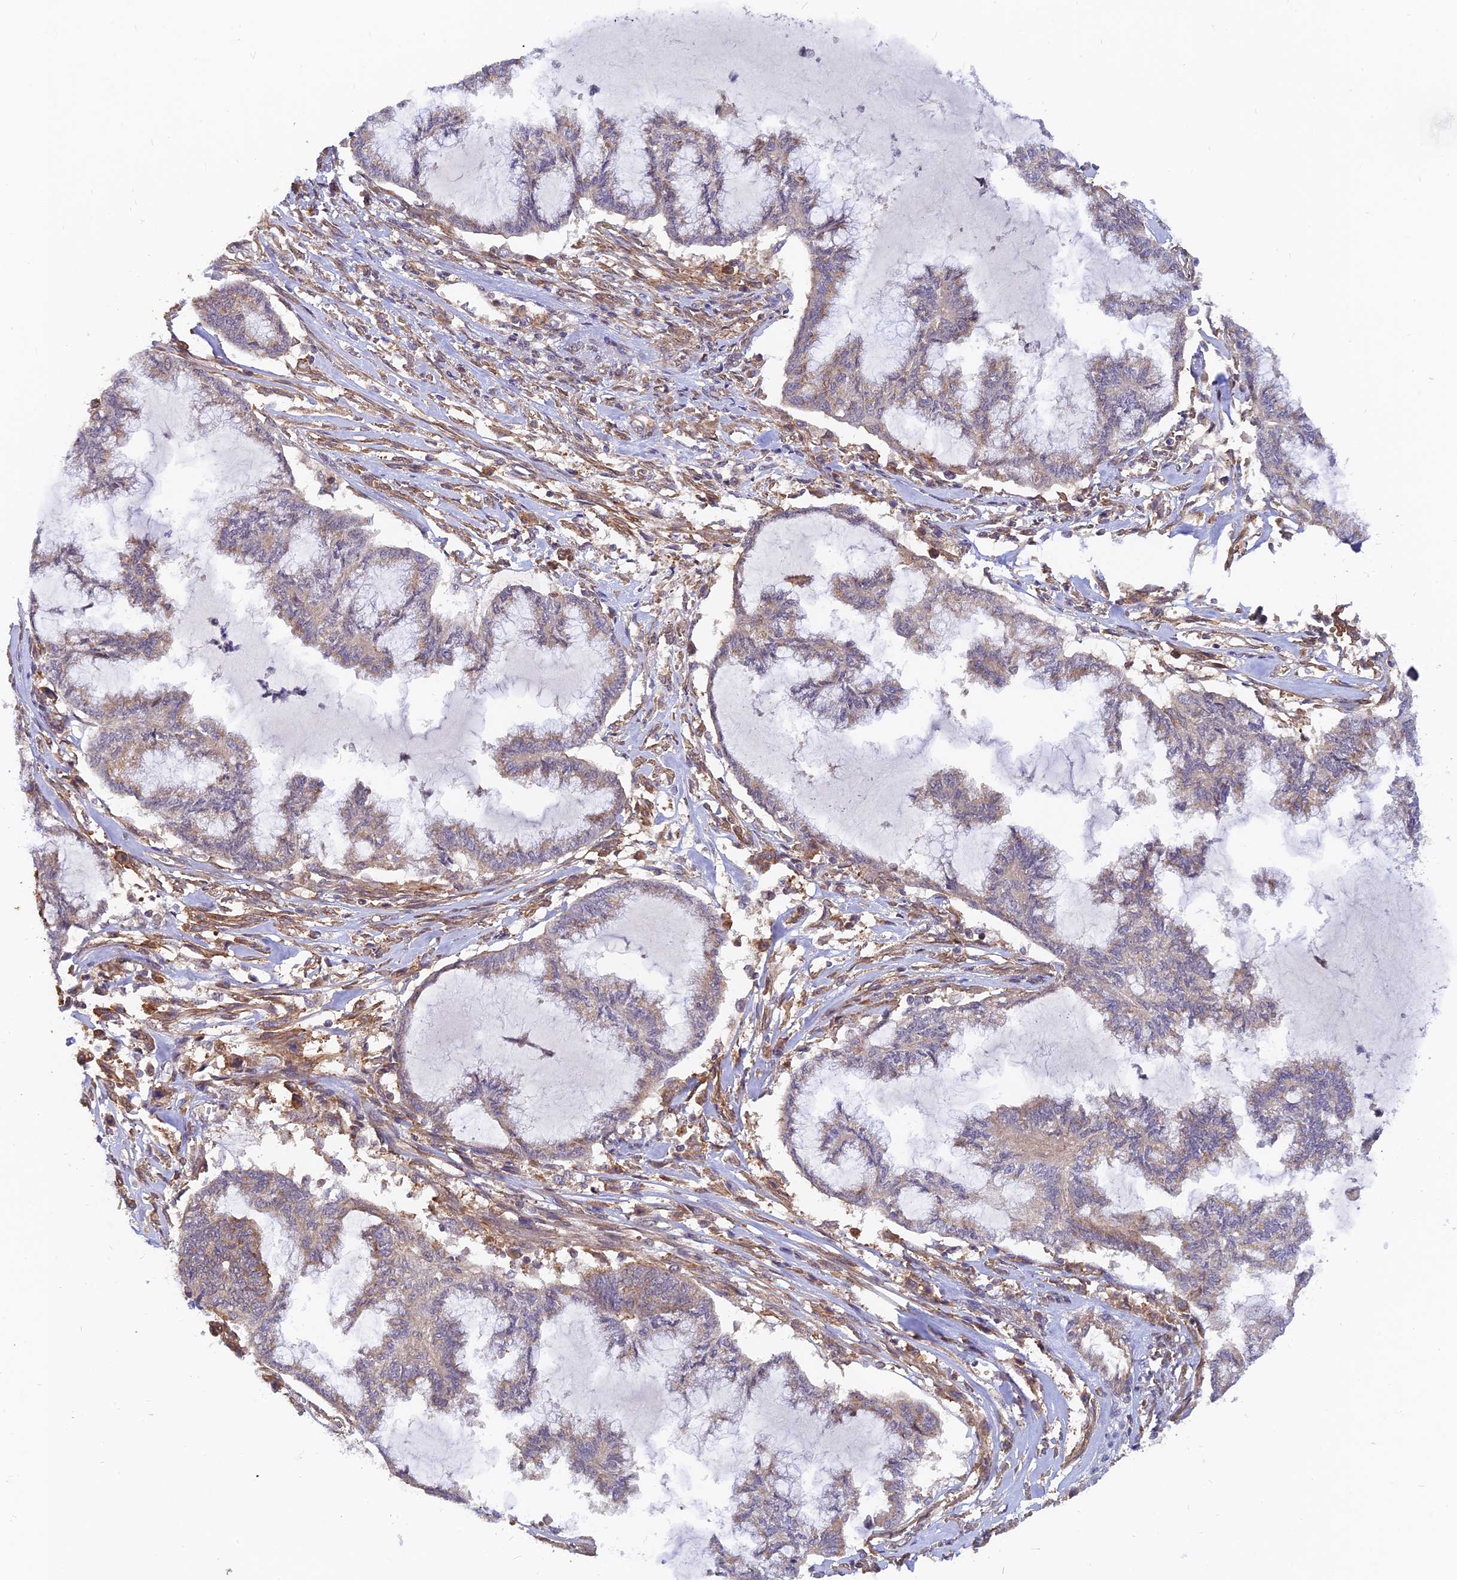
{"staining": {"intensity": "weak", "quantity": "<25%", "location": "cytoplasmic/membranous,nuclear"}, "tissue": "endometrial cancer", "cell_type": "Tumor cells", "image_type": "cancer", "snomed": [{"axis": "morphology", "description": "Adenocarcinoma, NOS"}, {"axis": "topography", "description": "Endometrium"}], "caption": "A histopathology image of human adenocarcinoma (endometrial) is negative for staining in tumor cells. The staining is performed using DAB (3,3'-diaminobenzidine) brown chromogen with nuclei counter-stained in using hematoxylin.", "gene": "WDR41", "patient": {"sex": "female", "age": 86}}